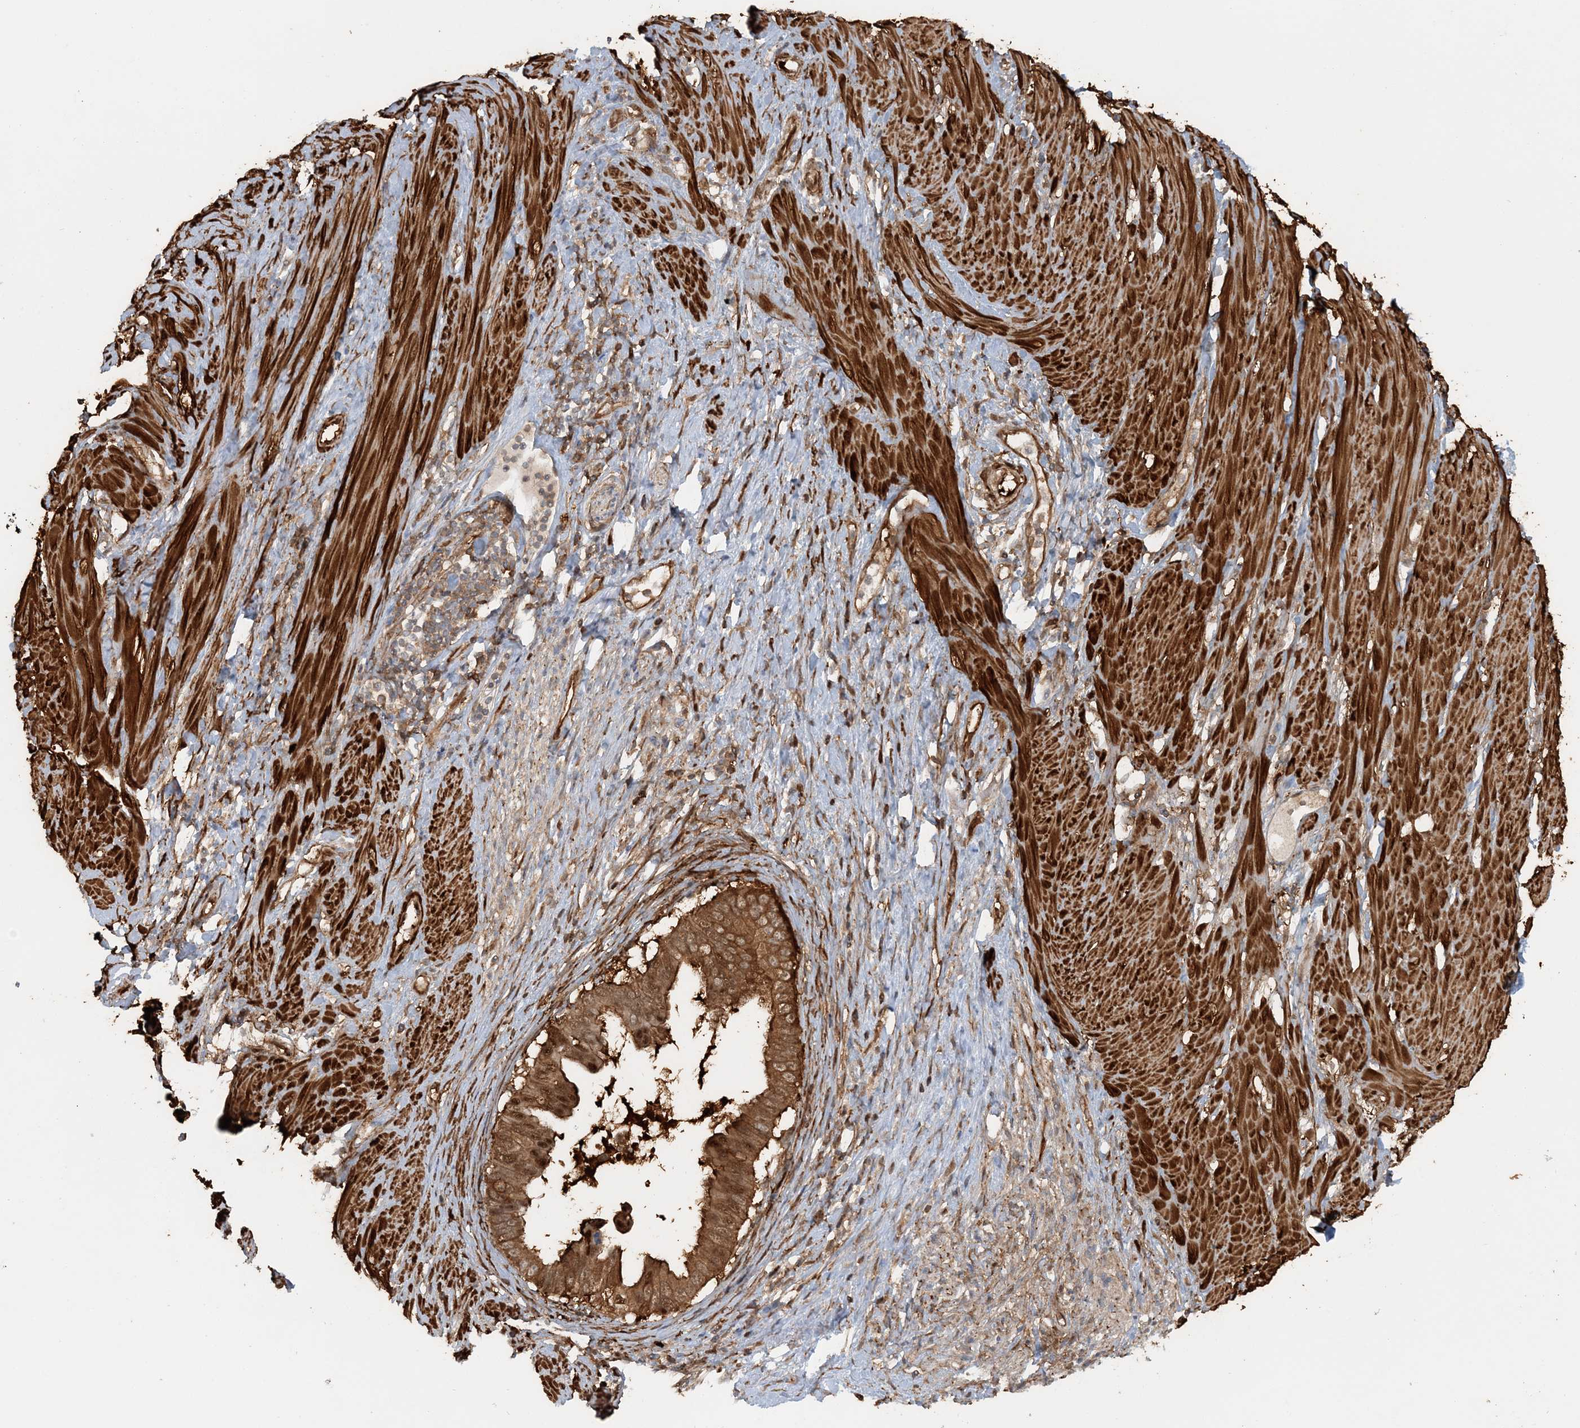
{"staining": {"intensity": "strong", "quantity": ">75%", "location": "cytoplasmic/membranous"}, "tissue": "pancreatic cancer", "cell_type": "Tumor cells", "image_type": "cancer", "snomed": [{"axis": "morphology", "description": "Adenocarcinoma, NOS"}, {"axis": "topography", "description": "Pancreas"}], "caption": "This histopathology image exhibits pancreatic adenocarcinoma stained with IHC to label a protein in brown. The cytoplasmic/membranous of tumor cells show strong positivity for the protein. Nuclei are counter-stained blue.", "gene": "DSTN", "patient": {"sex": "female", "age": 56}}